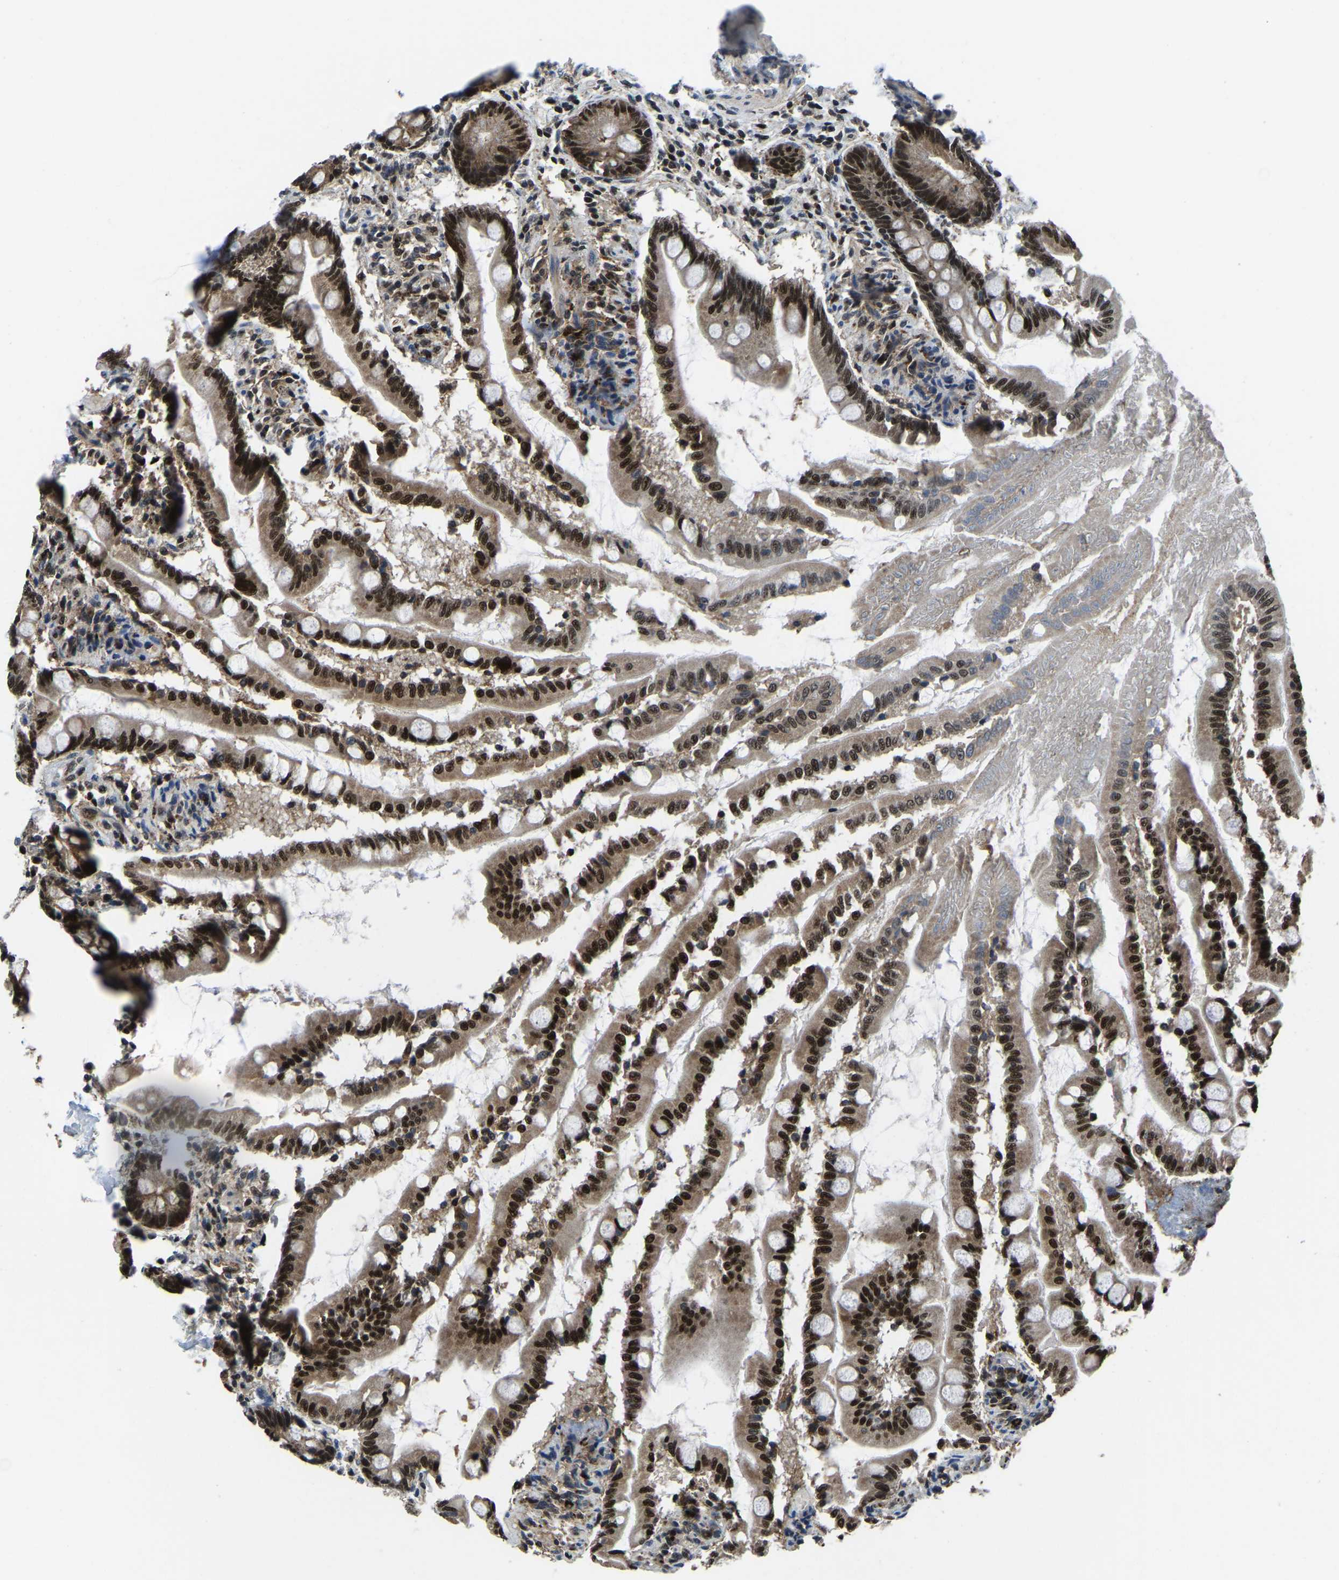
{"staining": {"intensity": "strong", "quantity": ">75%", "location": "cytoplasmic/membranous,nuclear"}, "tissue": "small intestine", "cell_type": "Glandular cells", "image_type": "normal", "snomed": [{"axis": "morphology", "description": "Normal tissue, NOS"}, {"axis": "topography", "description": "Small intestine"}], "caption": "This image displays IHC staining of benign small intestine, with high strong cytoplasmic/membranous,nuclear positivity in approximately >75% of glandular cells.", "gene": "DFFA", "patient": {"sex": "female", "age": 56}}